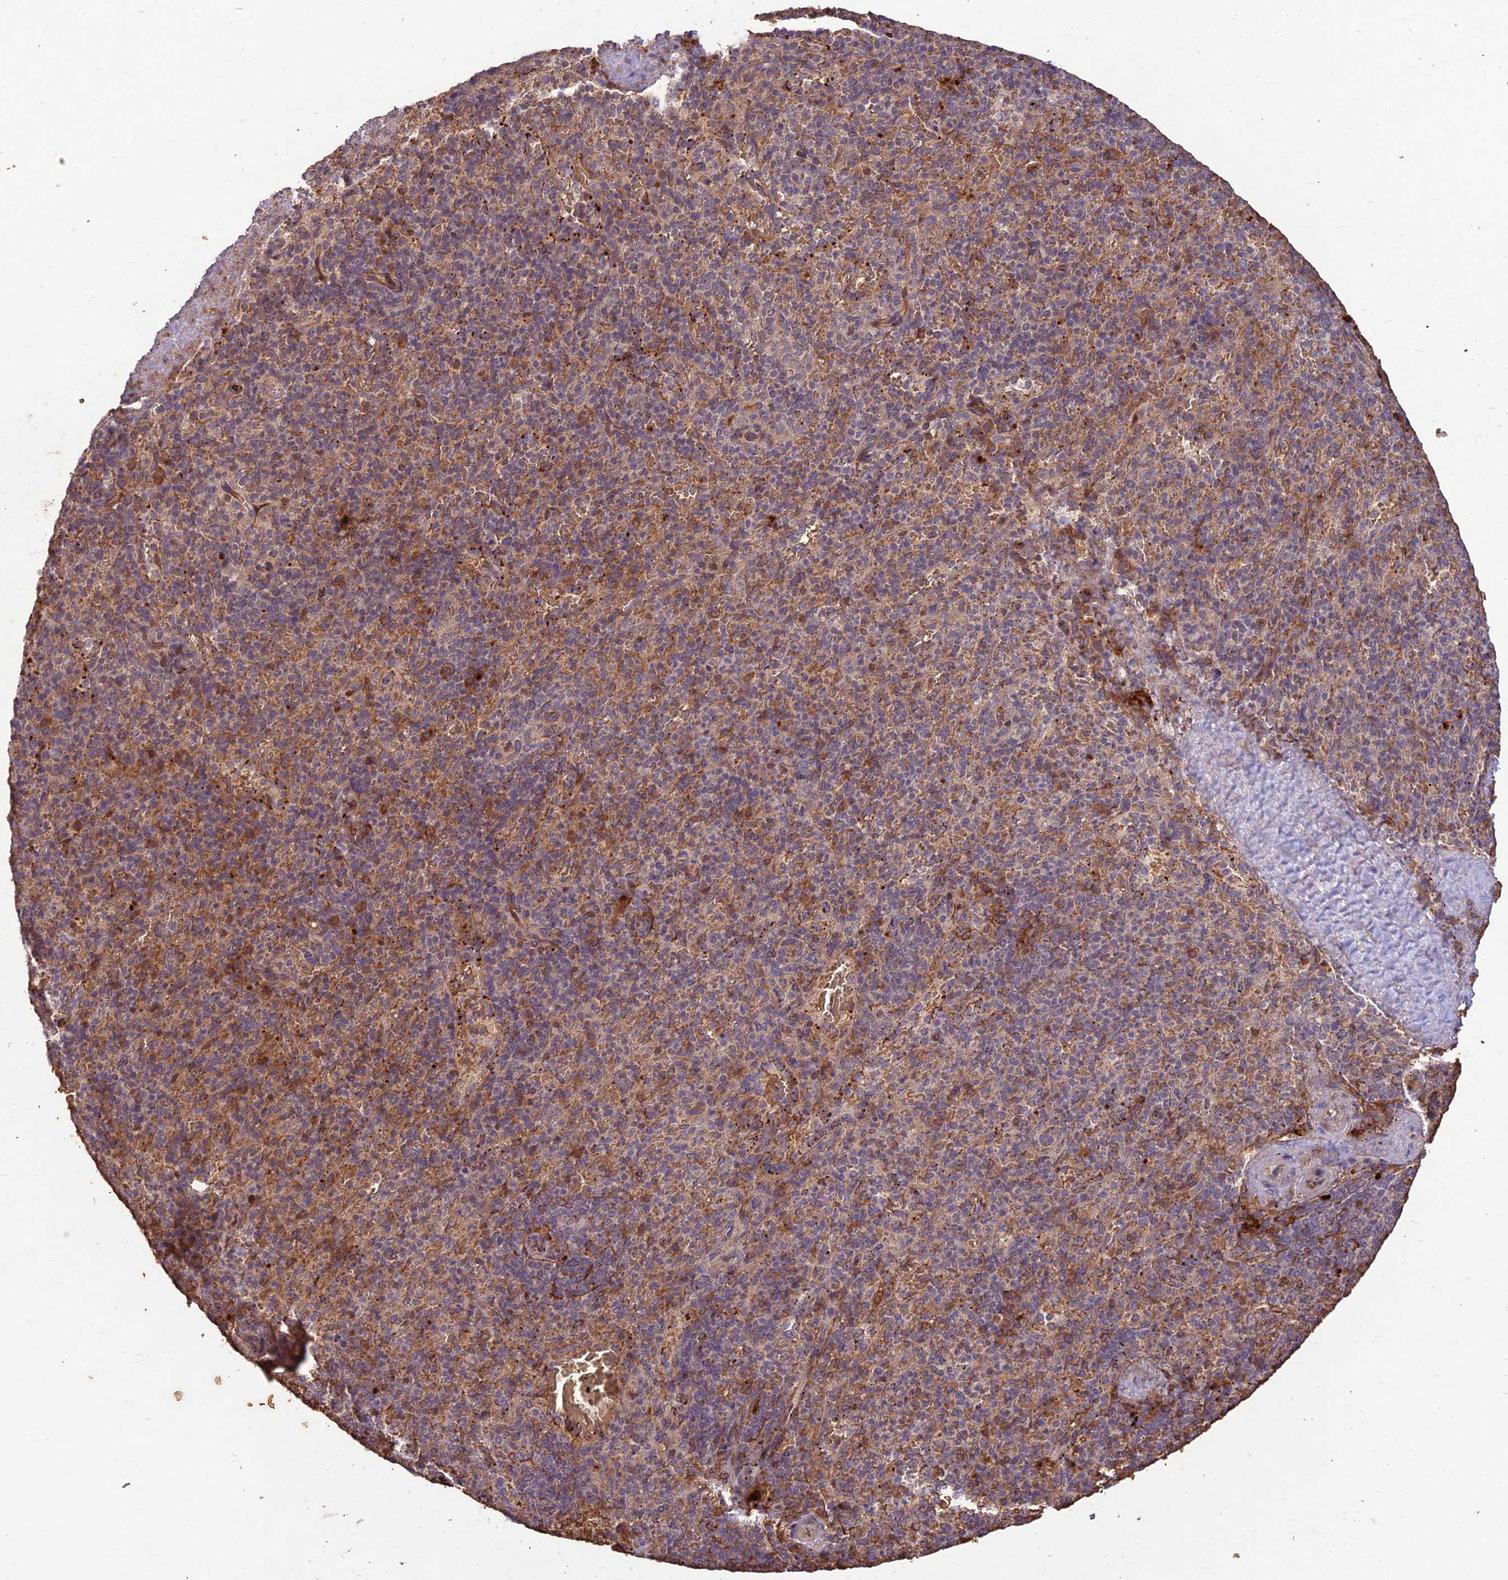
{"staining": {"intensity": "weak", "quantity": "<25%", "location": "cytoplasmic/membranous"}, "tissue": "spleen", "cell_type": "Cells in red pulp", "image_type": "normal", "snomed": [{"axis": "morphology", "description": "Normal tissue, NOS"}, {"axis": "topography", "description": "Spleen"}], "caption": "An image of spleen stained for a protein reveals no brown staining in cells in red pulp. (Brightfield microscopy of DAB immunohistochemistry at high magnification).", "gene": "PPP1R11", "patient": {"sex": "male", "age": 82}}